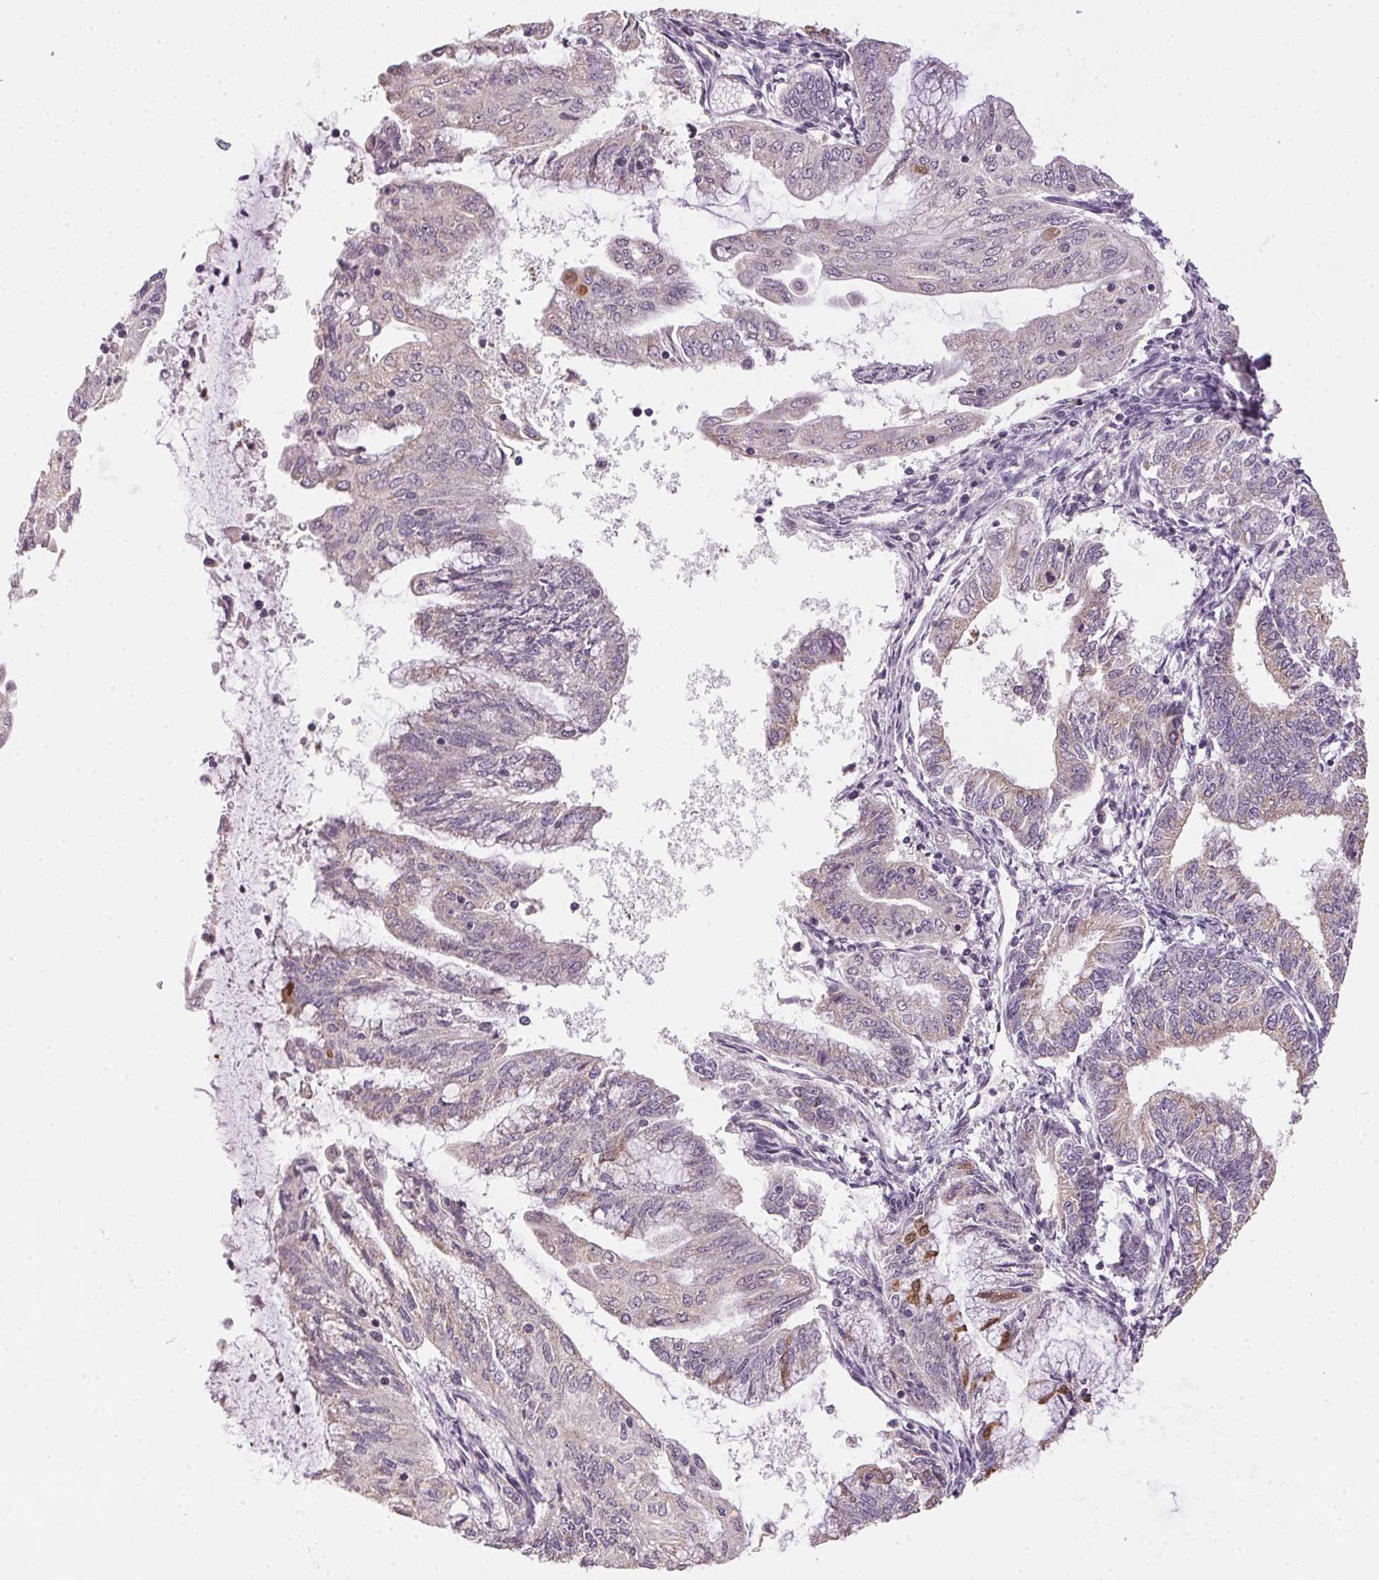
{"staining": {"intensity": "moderate", "quantity": "<25%", "location": "cytoplasmic/membranous"}, "tissue": "endometrial cancer", "cell_type": "Tumor cells", "image_type": "cancer", "snomed": [{"axis": "morphology", "description": "Adenocarcinoma, NOS"}, {"axis": "topography", "description": "Endometrium"}], "caption": "DAB immunohistochemical staining of human endometrial cancer (adenocarcinoma) demonstrates moderate cytoplasmic/membranous protein expression in about <25% of tumor cells.", "gene": "SPACA9", "patient": {"sex": "female", "age": 55}}